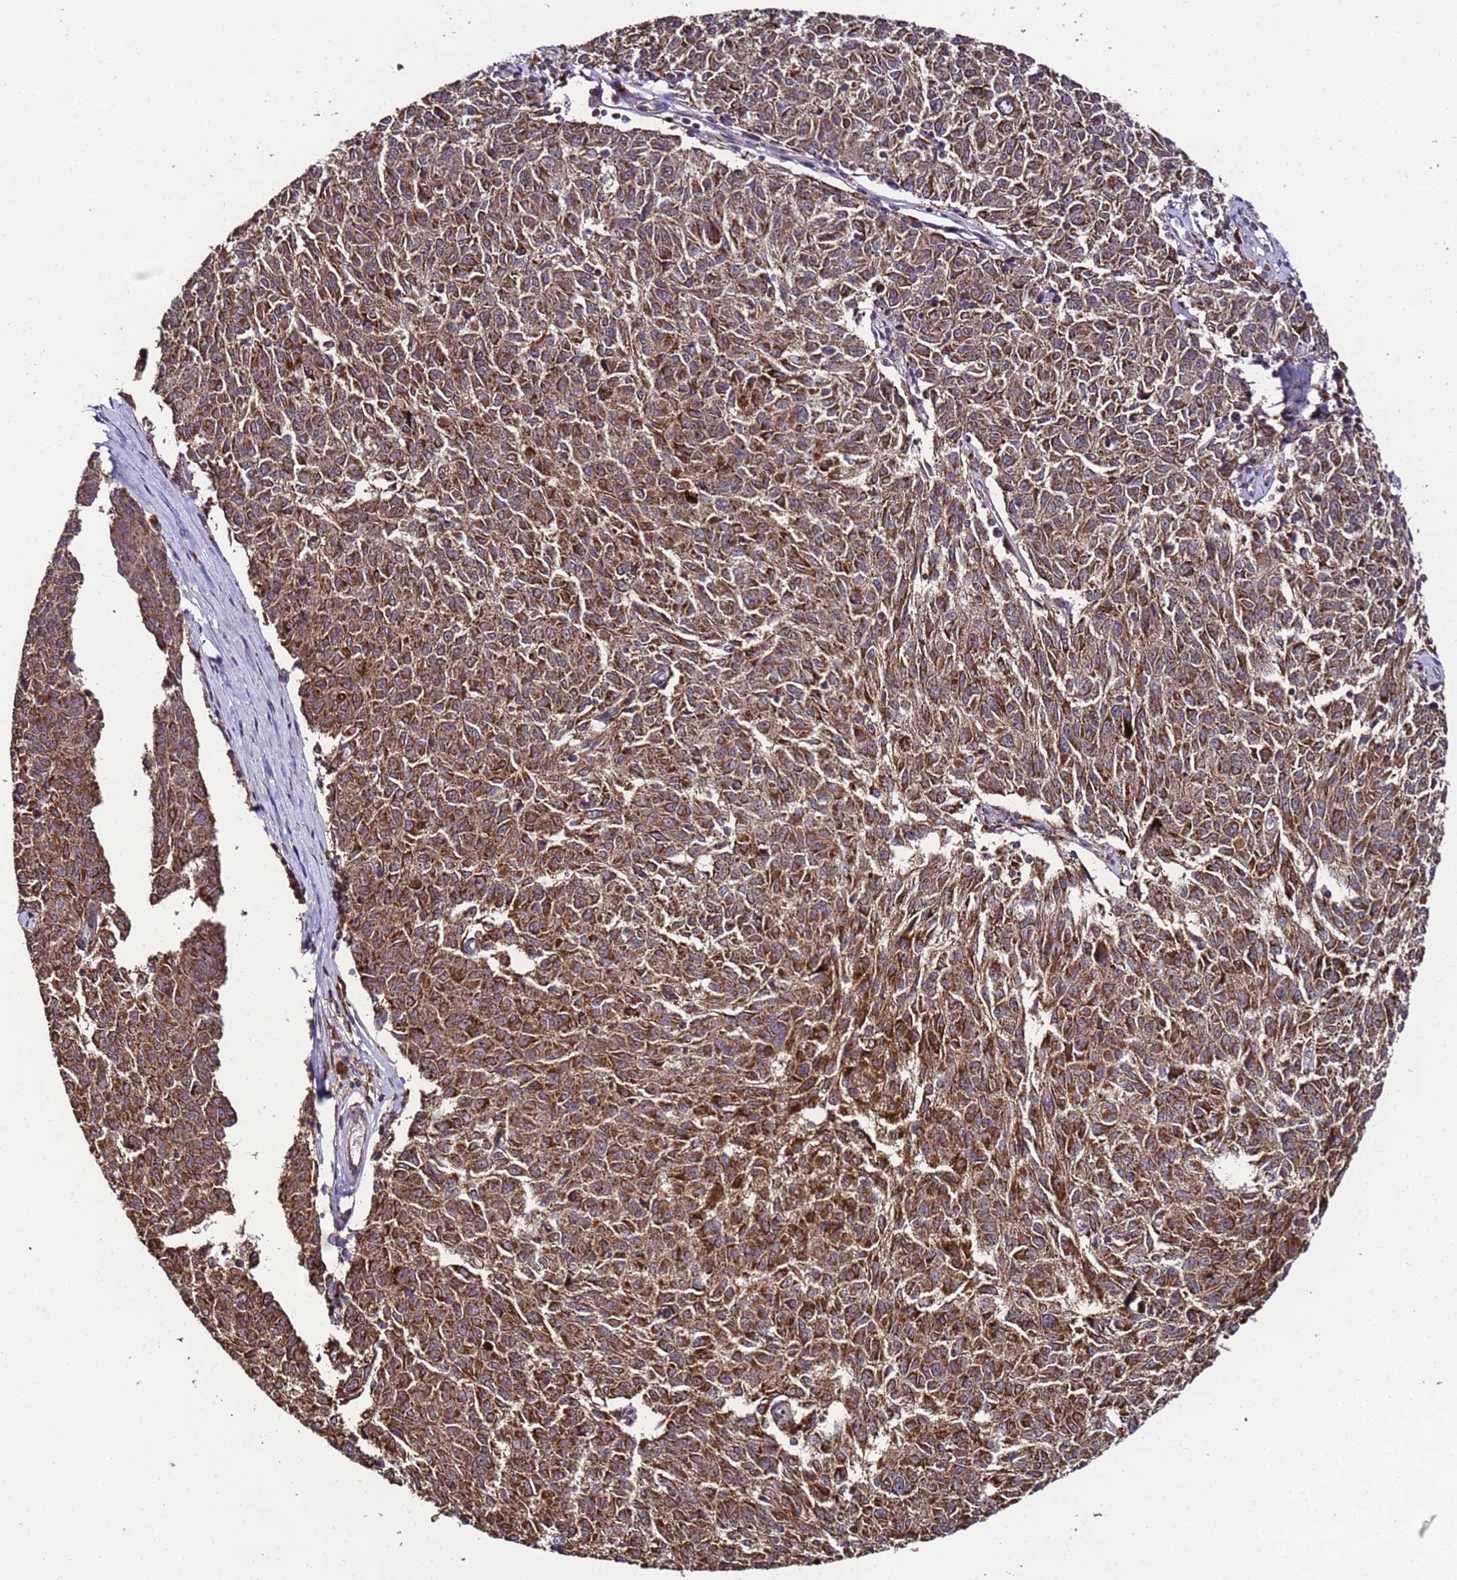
{"staining": {"intensity": "strong", "quantity": ">75%", "location": "cytoplasmic/membranous"}, "tissue": "melanoma", "cell_type": "Tumor cells", "image_type": "cancer", "snomed": [{"axis": "morphology", "description": "Malignant melanoma, NOS"}, {"axis": "topography", "description": "Skin"}], "caption": "Melanoma tissue displays strong cytoplasmic/membranous expression in approximately >75% of tumor cells", "gene": "HSPBAP1", "patient": {"sex": "female", "age": 72}}